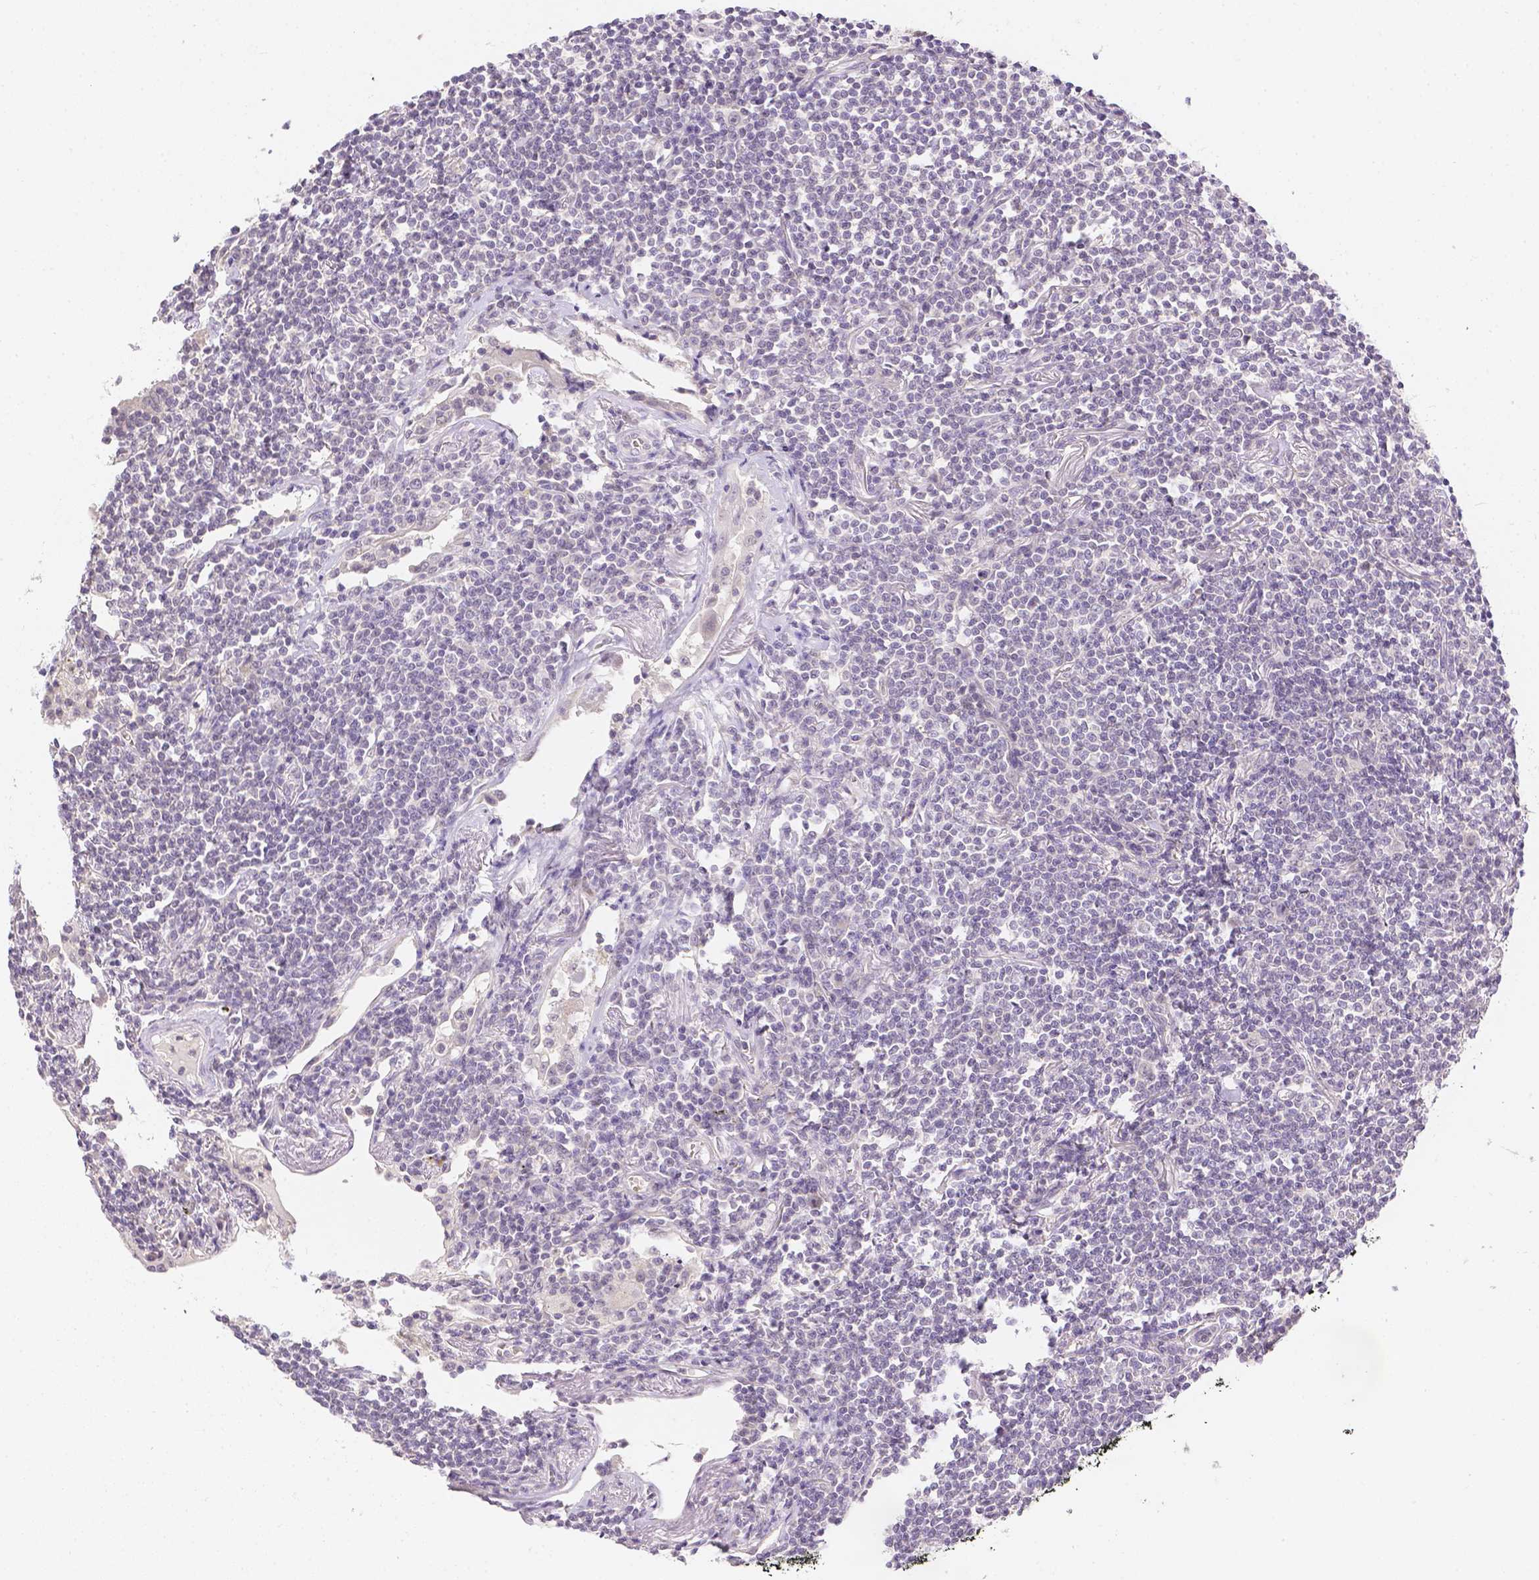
{"staining": {"intensity": "negative", "quantity": "none", "location": "none"}, "tissue": "lymphoma", "cell_type": "Tumor cells", "image_type": "cancer", "snomed": [{"axis": "morphology", "description": "Malignant lymphoma, non-Hodgkin's type, Low grade"}, {"axis": "topography", "description": "Lung"}], "caption": "The histopathology image demonstrates no staining of tumor cells in lymphoma. Nuclei are stained in blue.", "gene": "ZNF280B", "patient": {"sex": "female", "age": 71}}